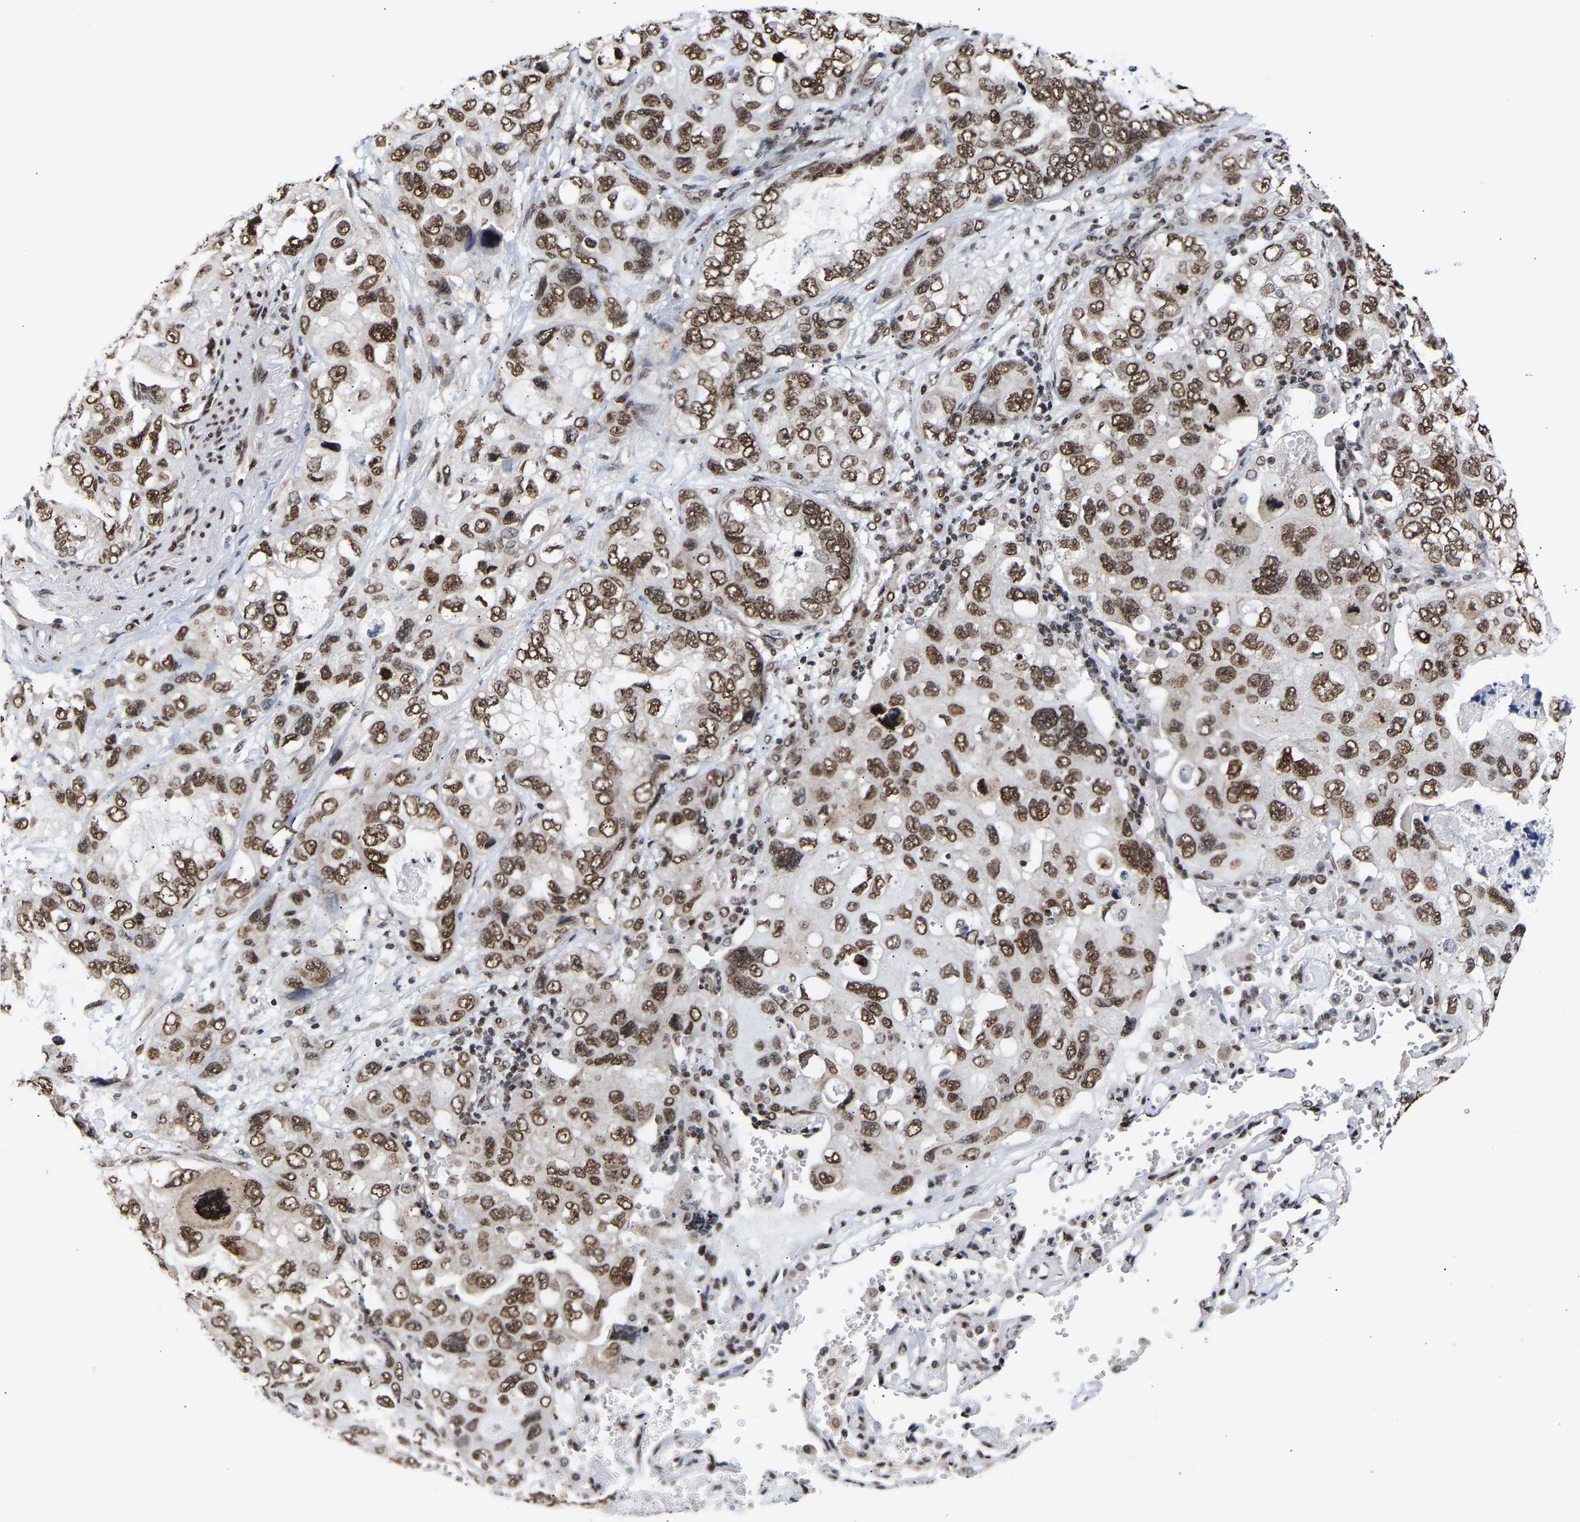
{"staining": {"intensity": "strong", "quantity": ">75%", "location": "nuclear"}, "tissue": "lung cancer", "cell_type": "Tumor cells", "image_type": "cancer", "snomed": [{"axis": "morphology", "description": "Squamous cell carcinoma, NOS"}, {"axis": "topography", "description": "Lung"}], "caption": "This histopathology image demonstrates squamous cell carcinoma (lung) stained with immunohistochemistry to label a protein in brown. The nuclear of tumor cells show strong positivity for the protein. Nuclei are counter-stained blue.", "gene": "PSIP1", "patient": {"sex": "female", "age": 73}}